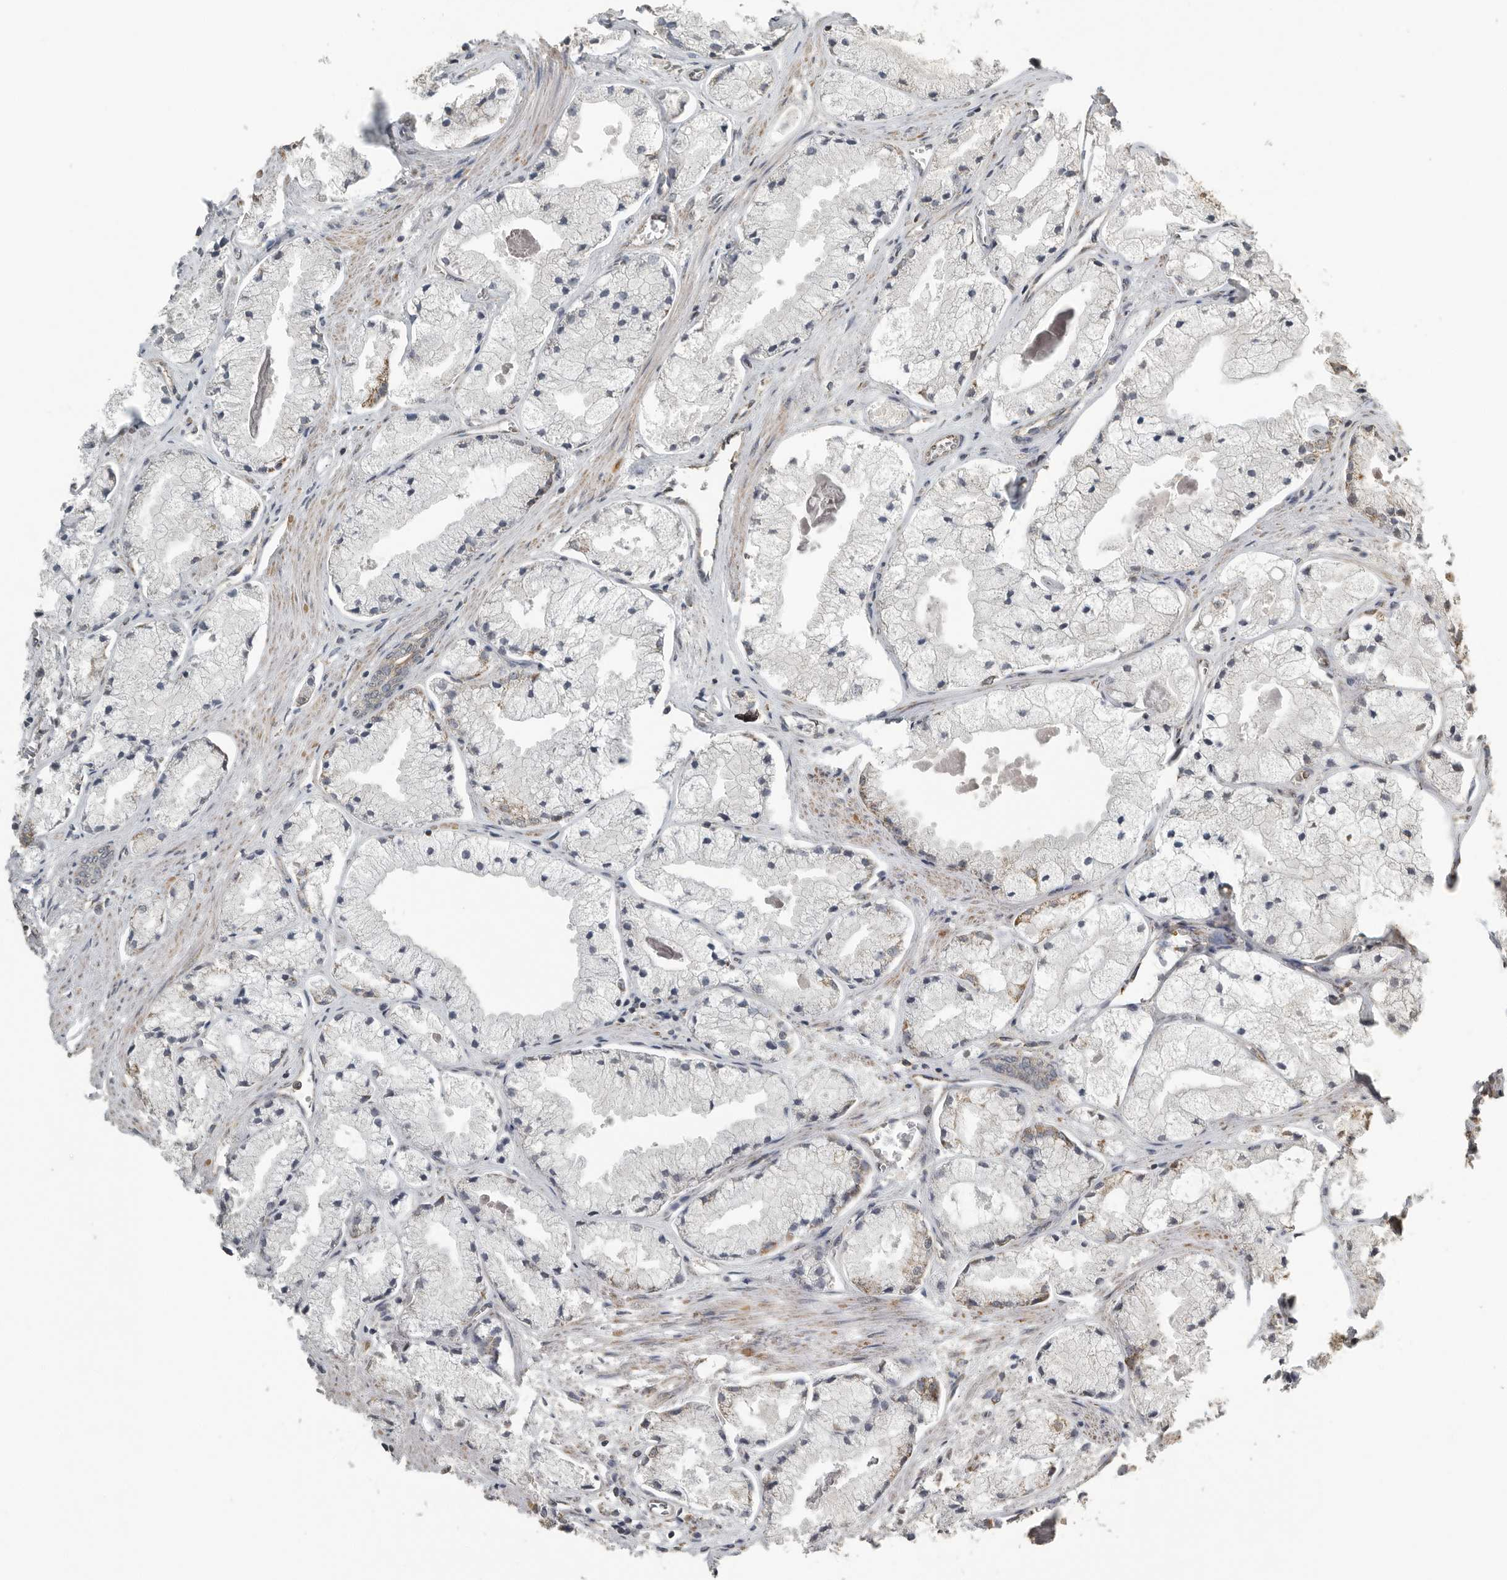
{"staining": {"intensity": "negative", "quantity": "none", "location": "none"}, "tissue": "prostate cancer", "cell_type": "Tumor cells", "image_type": "cancer", "snomed": [{"axis": "morphology", "description": "Adenocarcinoma, High grade"}, {"axis": "topography", "description": "Prostate"}], "caption": "Immunohistochemical staining of human high-grade adenocarcinoma (prostate) displays no significant positivity in tumor cells.", "gene": "AFAP1", "patient": {"sex": "male", "age": 50}}